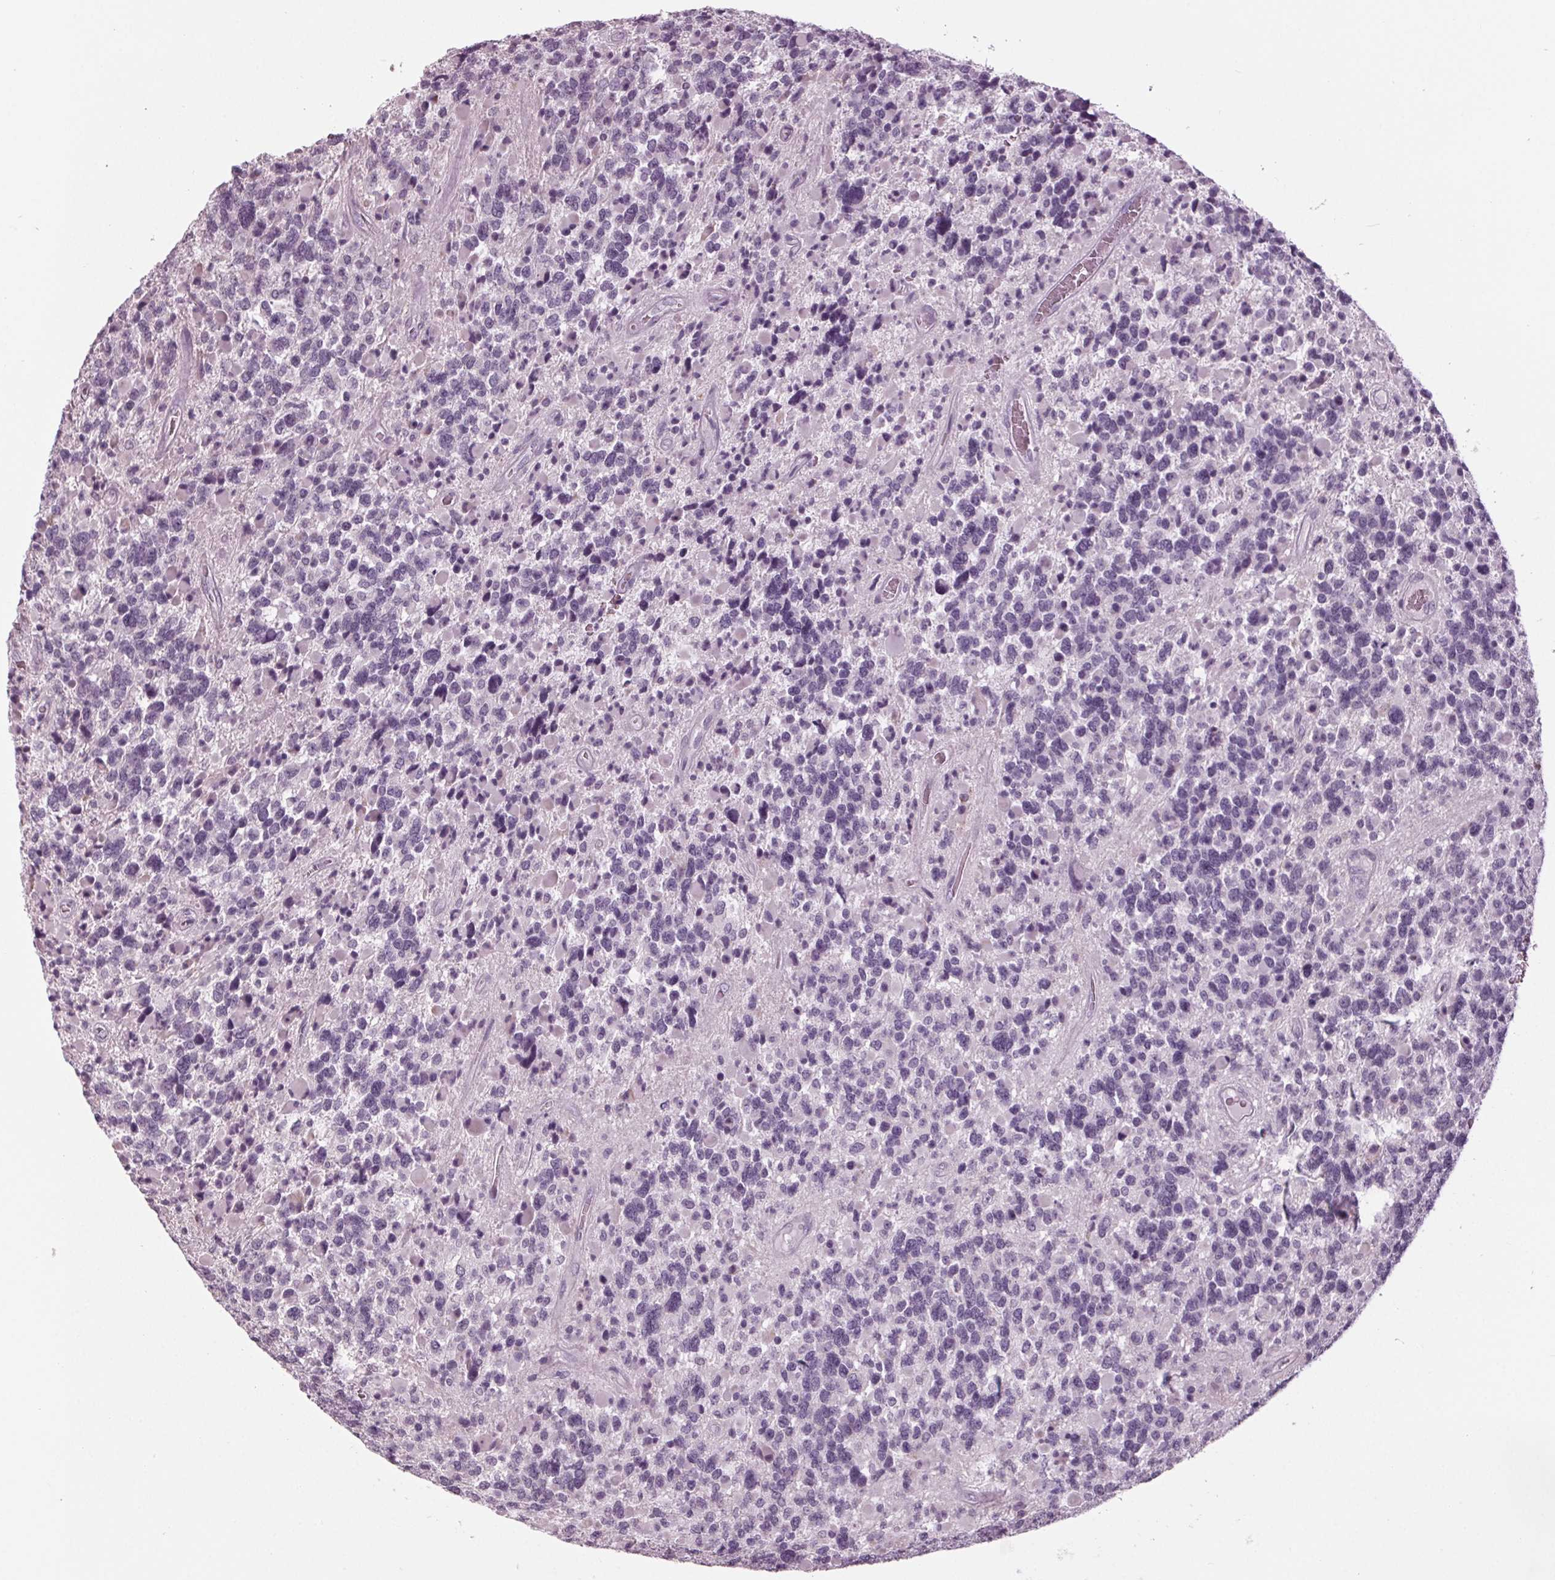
{"staining": {"intensity": "negative", "quantity": "none", "location": "none"}, "tissue": "glioma", "cell_type": "Tumor cells", "image_type": "cancer", "snomed": [{"axis": "morphology", "description": "Glioma, malignant, High grade"}, {"axis": "topography", "description": "Brain"}], "caption": "This micrograph is of high-grade glioma (malignant) stained with immunohistochemistry to label a protein in brown with the nuclei are counter-stained blue. There is no staining in tumor cells.", "gene": "TNNC2", "patient": {"sex": "female", "age": 40}}